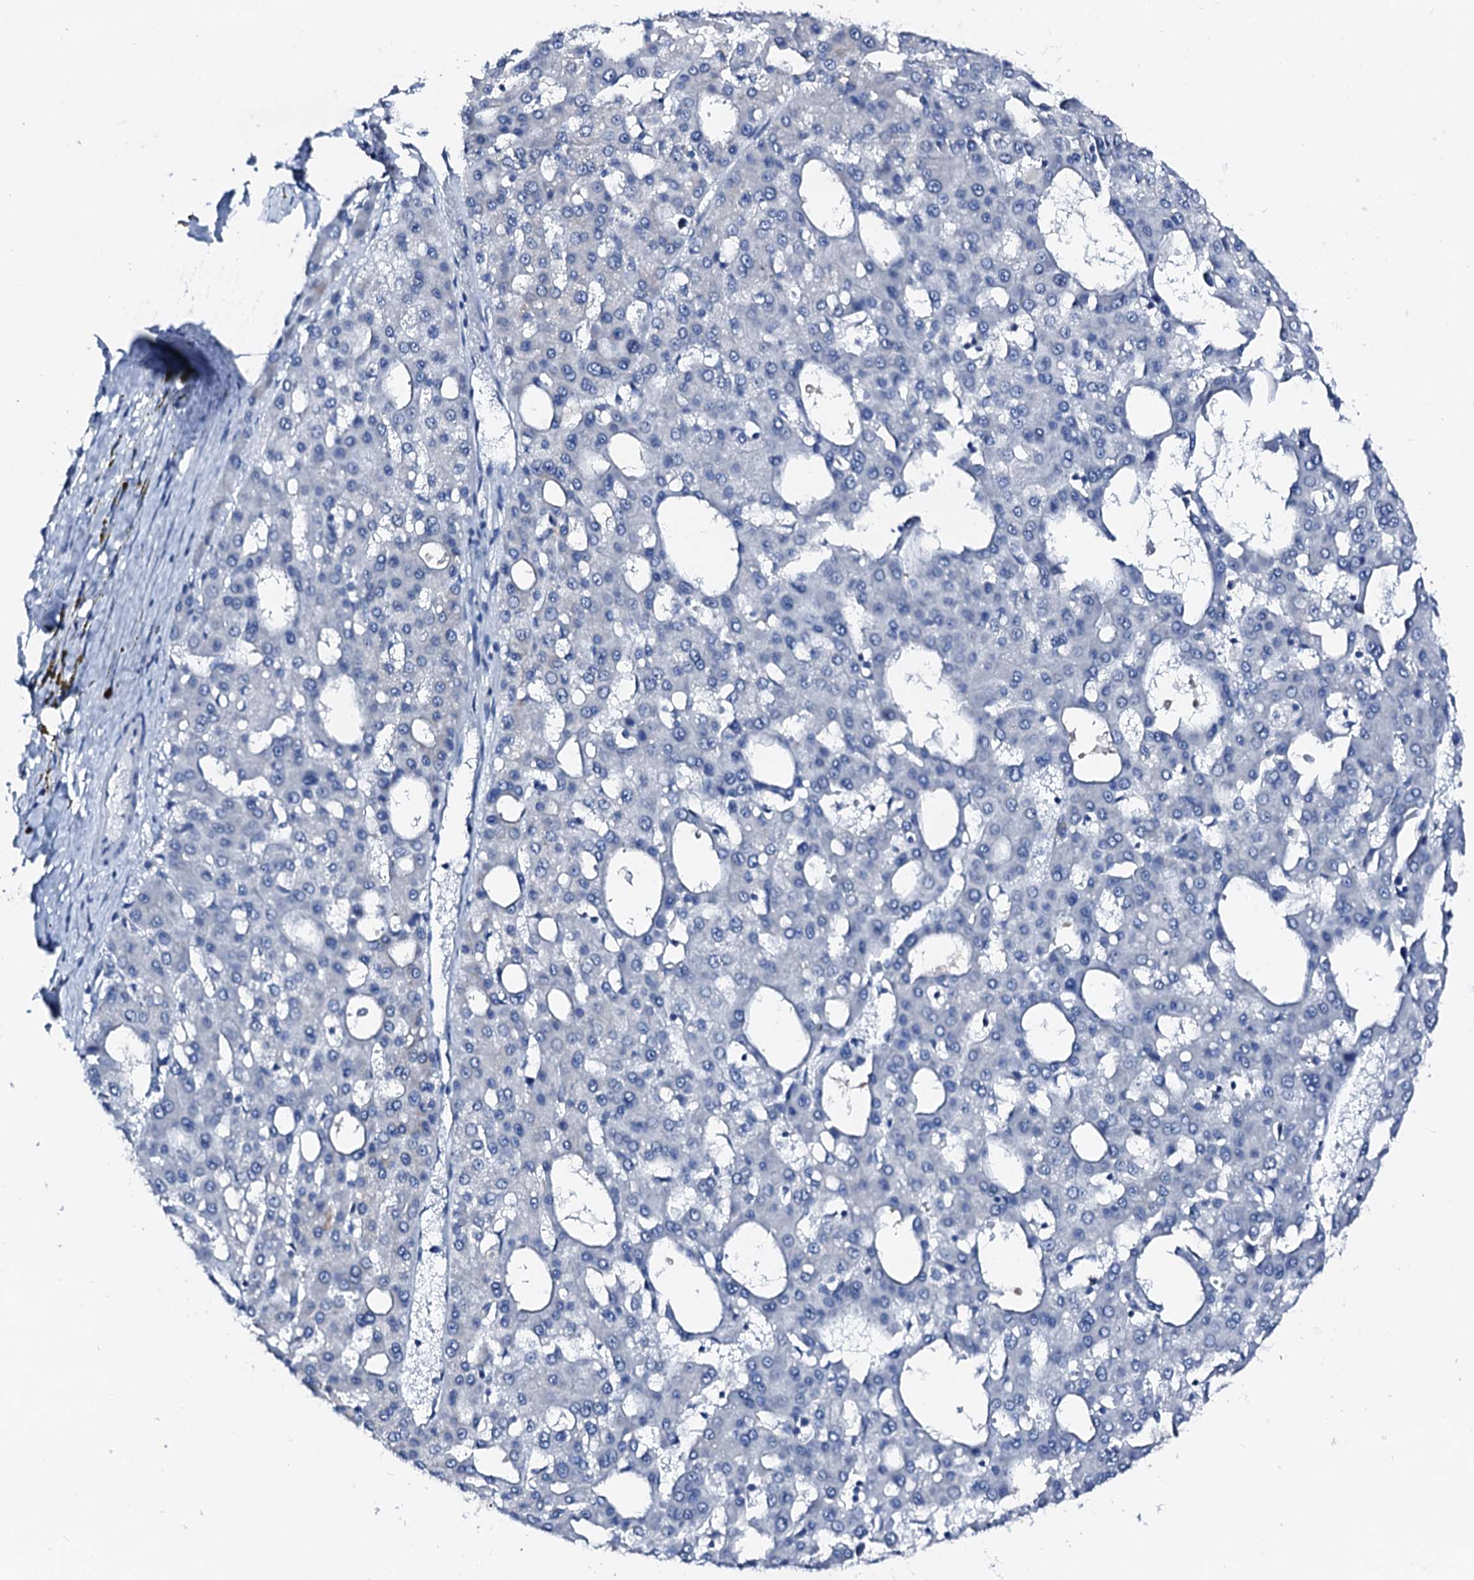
{"staining": {"intensity": "negative", "quantity": "none", "location": "none"}, "tissue": "liver cancer", "cell_type": "Tumor cells", "image_type": "cancer", "snomed": [{"axis": "morphology", "description": "Carcinoma, Hepatocellular, NOS"}, {"axis": "topography", "description": "Liver"}], "caption": "A micrograph of human hepatocellular carcinoma (liver) is negative for staining in tumor cells.", "gene": "TRAFD1", "patient": {"sex": "male", "age": 47}}